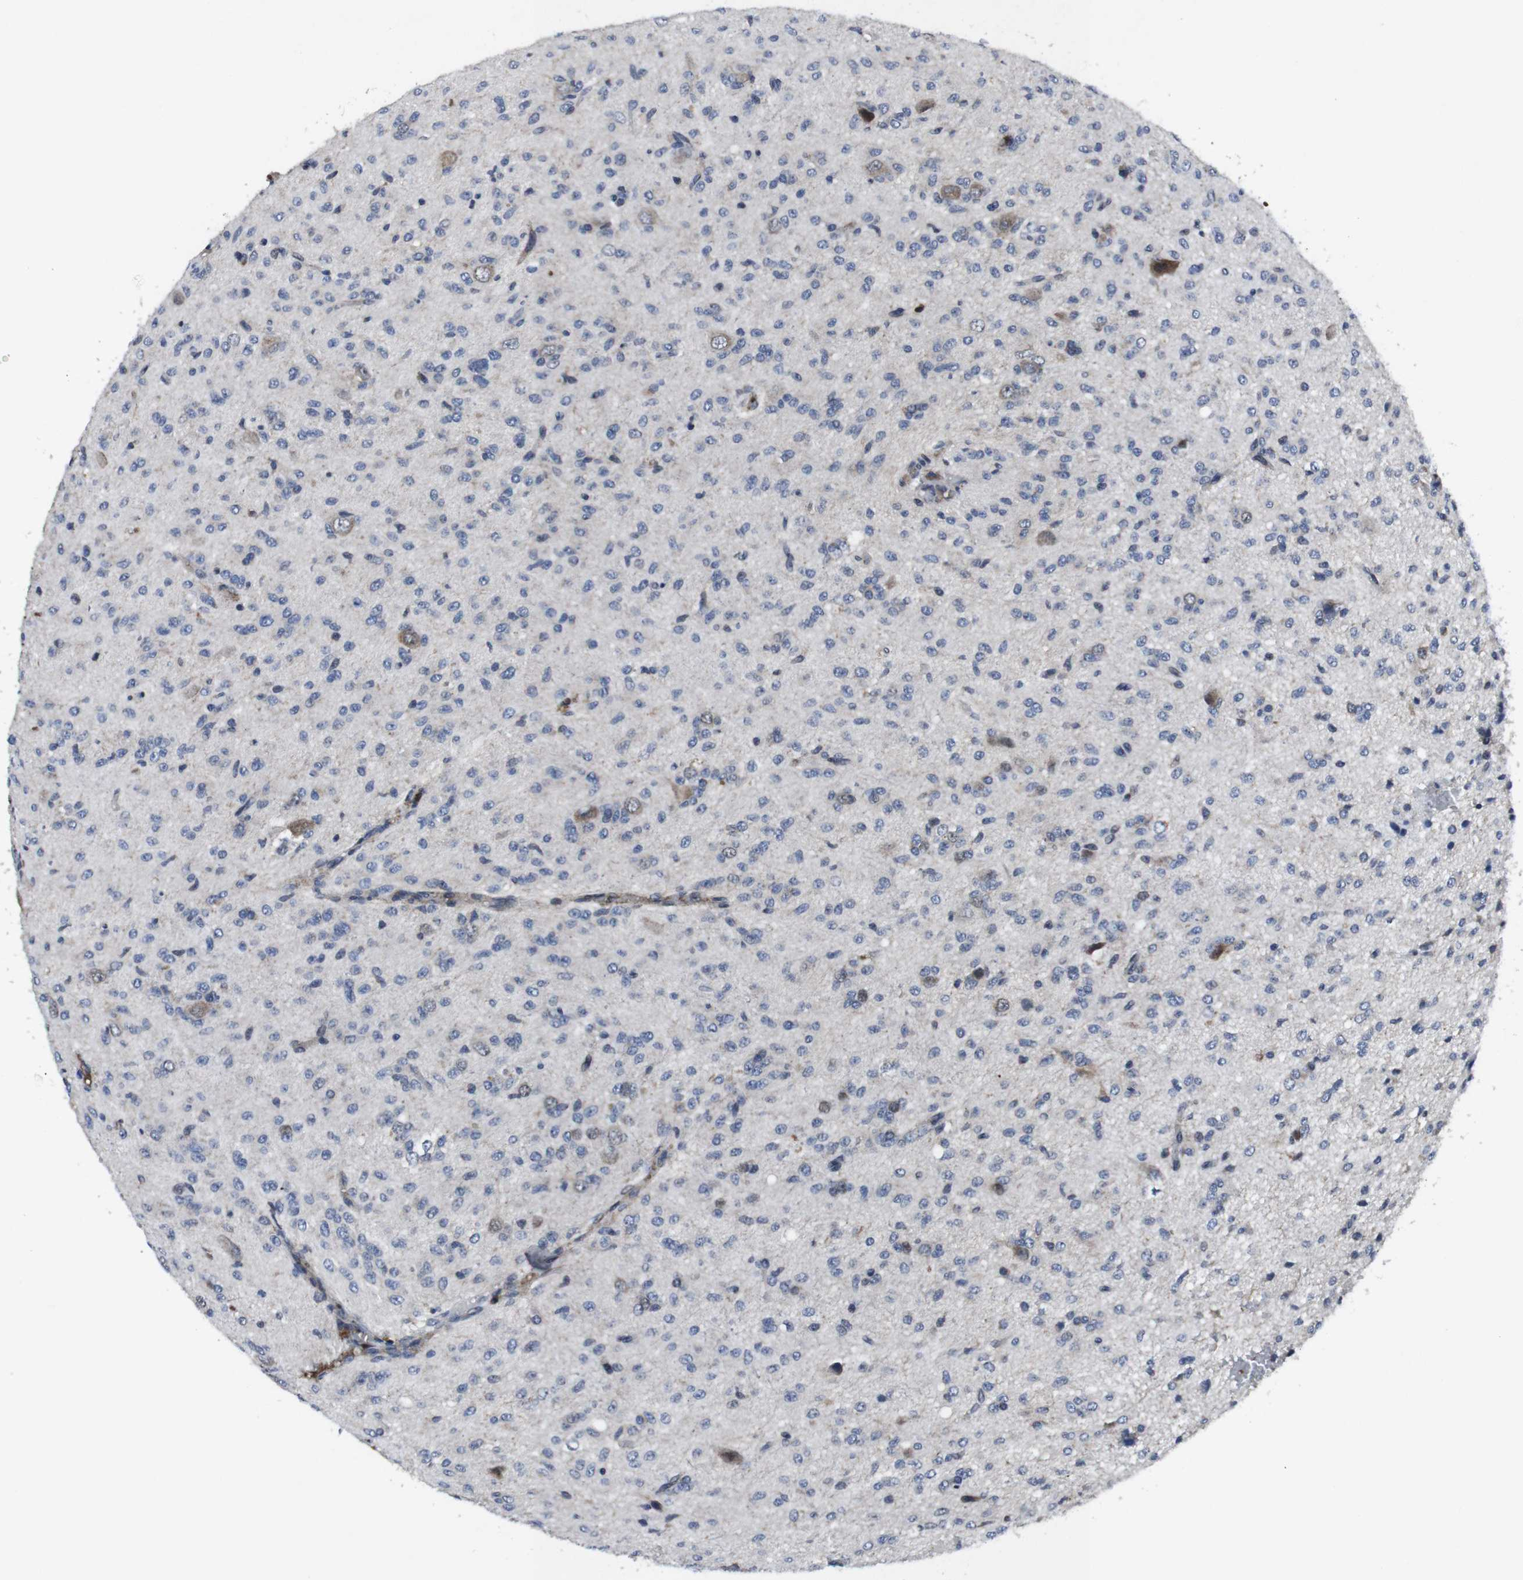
{"staining": {"intensity": "weak", "quantity": "<25%", "location": "cytoplasmic/membranous"}, "tissue": "glioma", "cell_type": "Tumor cells", "image_type": "cancer", "snomed": [{"axis": "morphology", "description": "Glioma, malignant, High grade"}, {"axis": "topography", "description": "Brain"}], "caption": "Immunohistochemistry (IHC) of high-grade glioma (malignant) demonstrates no staining in tumor cells.", "gene": "STAT4", "patient": {"sex": "female", "age": 59}}